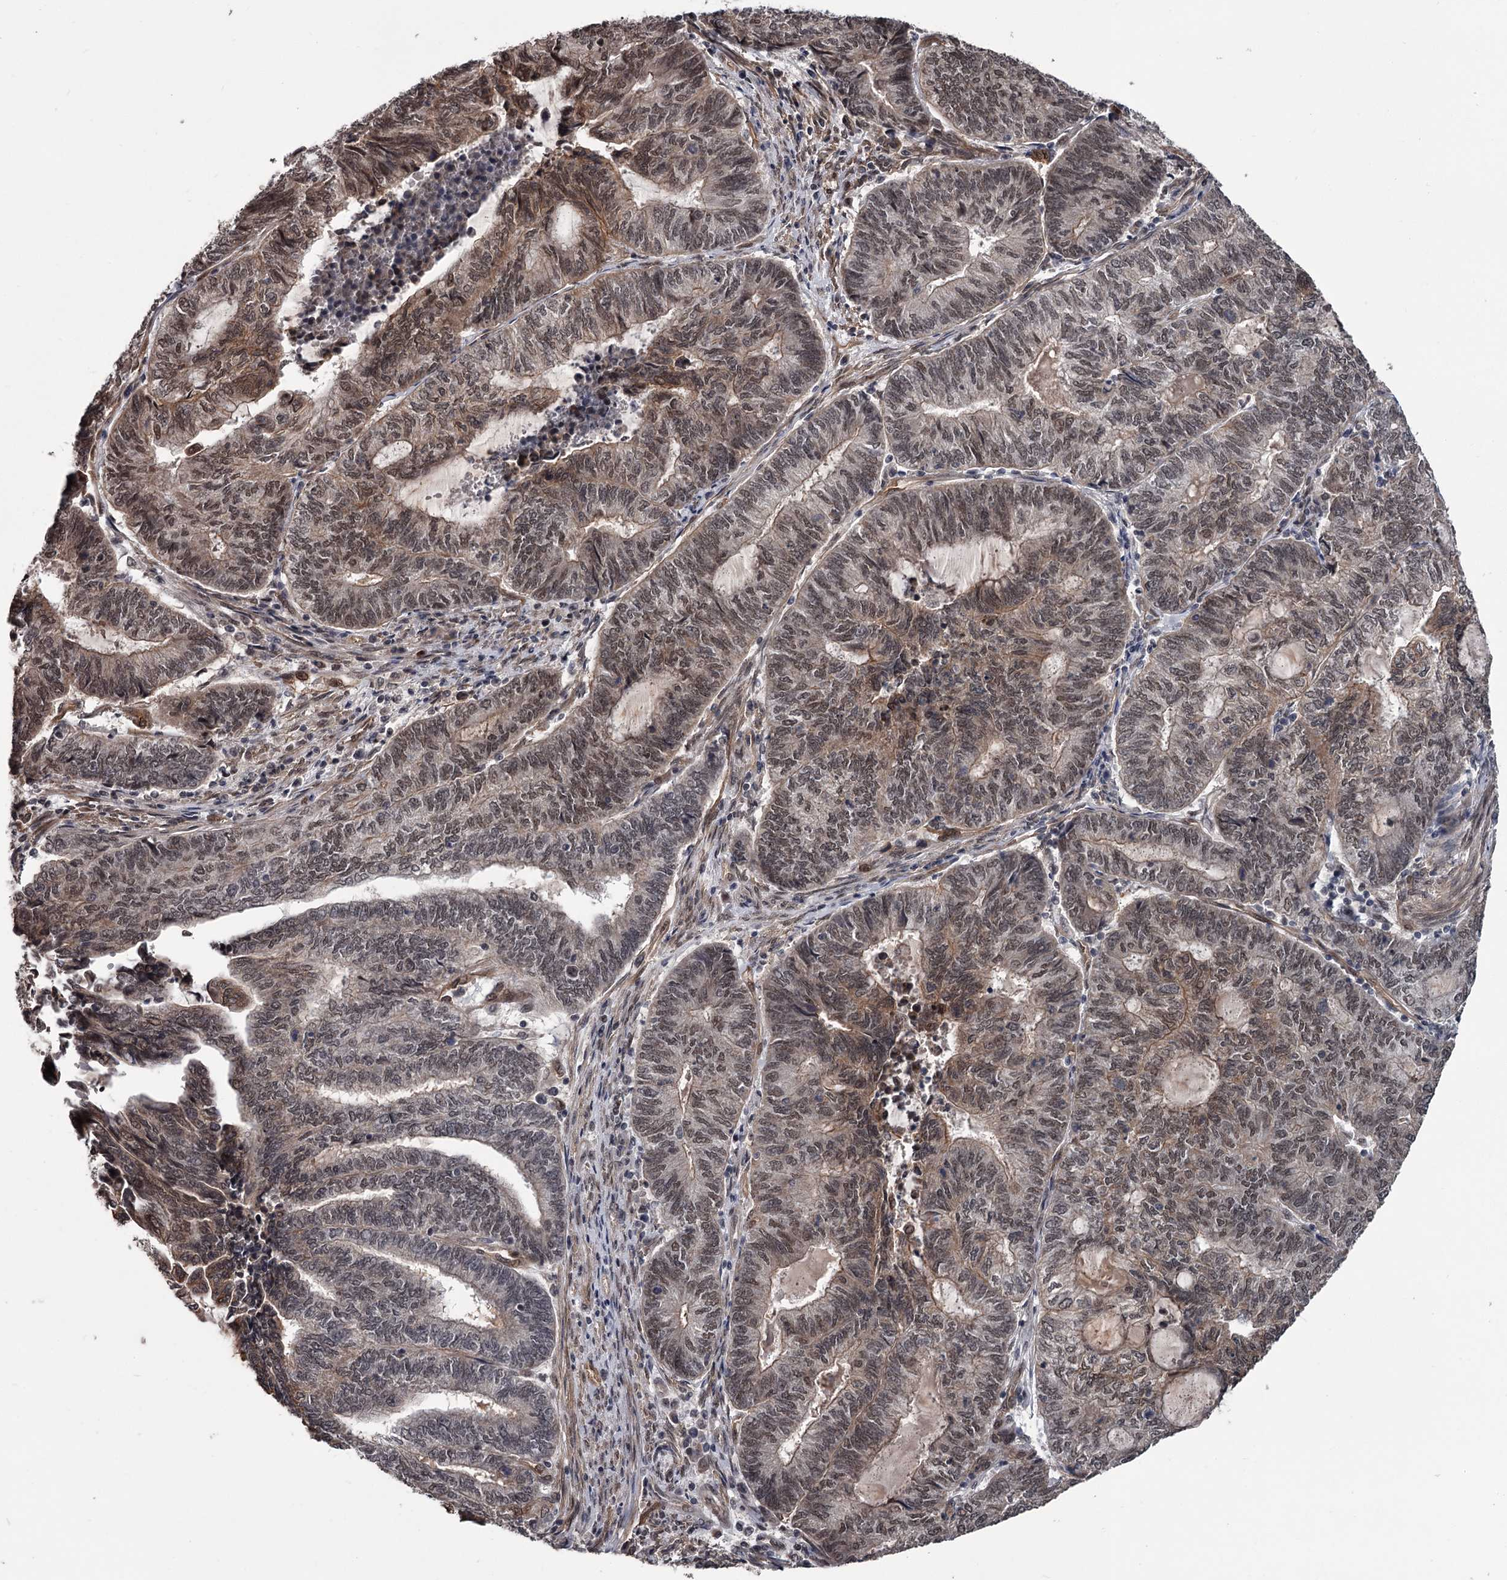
{"staining": {"intensity": "weak", "quantity": "25%-75%", "location": "cytoplasmic/membranous,nuclear"}, "tissue": "endometrial cancer", "cell_type": "Tumor cells", "image_type": "cancer", "snomed": [{"axis": "morphology", "description": "Adenocarcinoma, NOS"}, {"axis": "topography", "description": "Uterus"}, {"axis": "topography", "description": "Endometrium"}], "caption": "The histopathology image shows staining of endometrial adenocarcinoma, revealing weak cytoplasmic/membranous and nuclear protein positivity (brown color) within tumor cells. Immunohistochemistry stains the protein in brown and the nuclei are stained blue.", "gene": "CDC42EP2", "patient": {"sex": "female", "age": 70}}